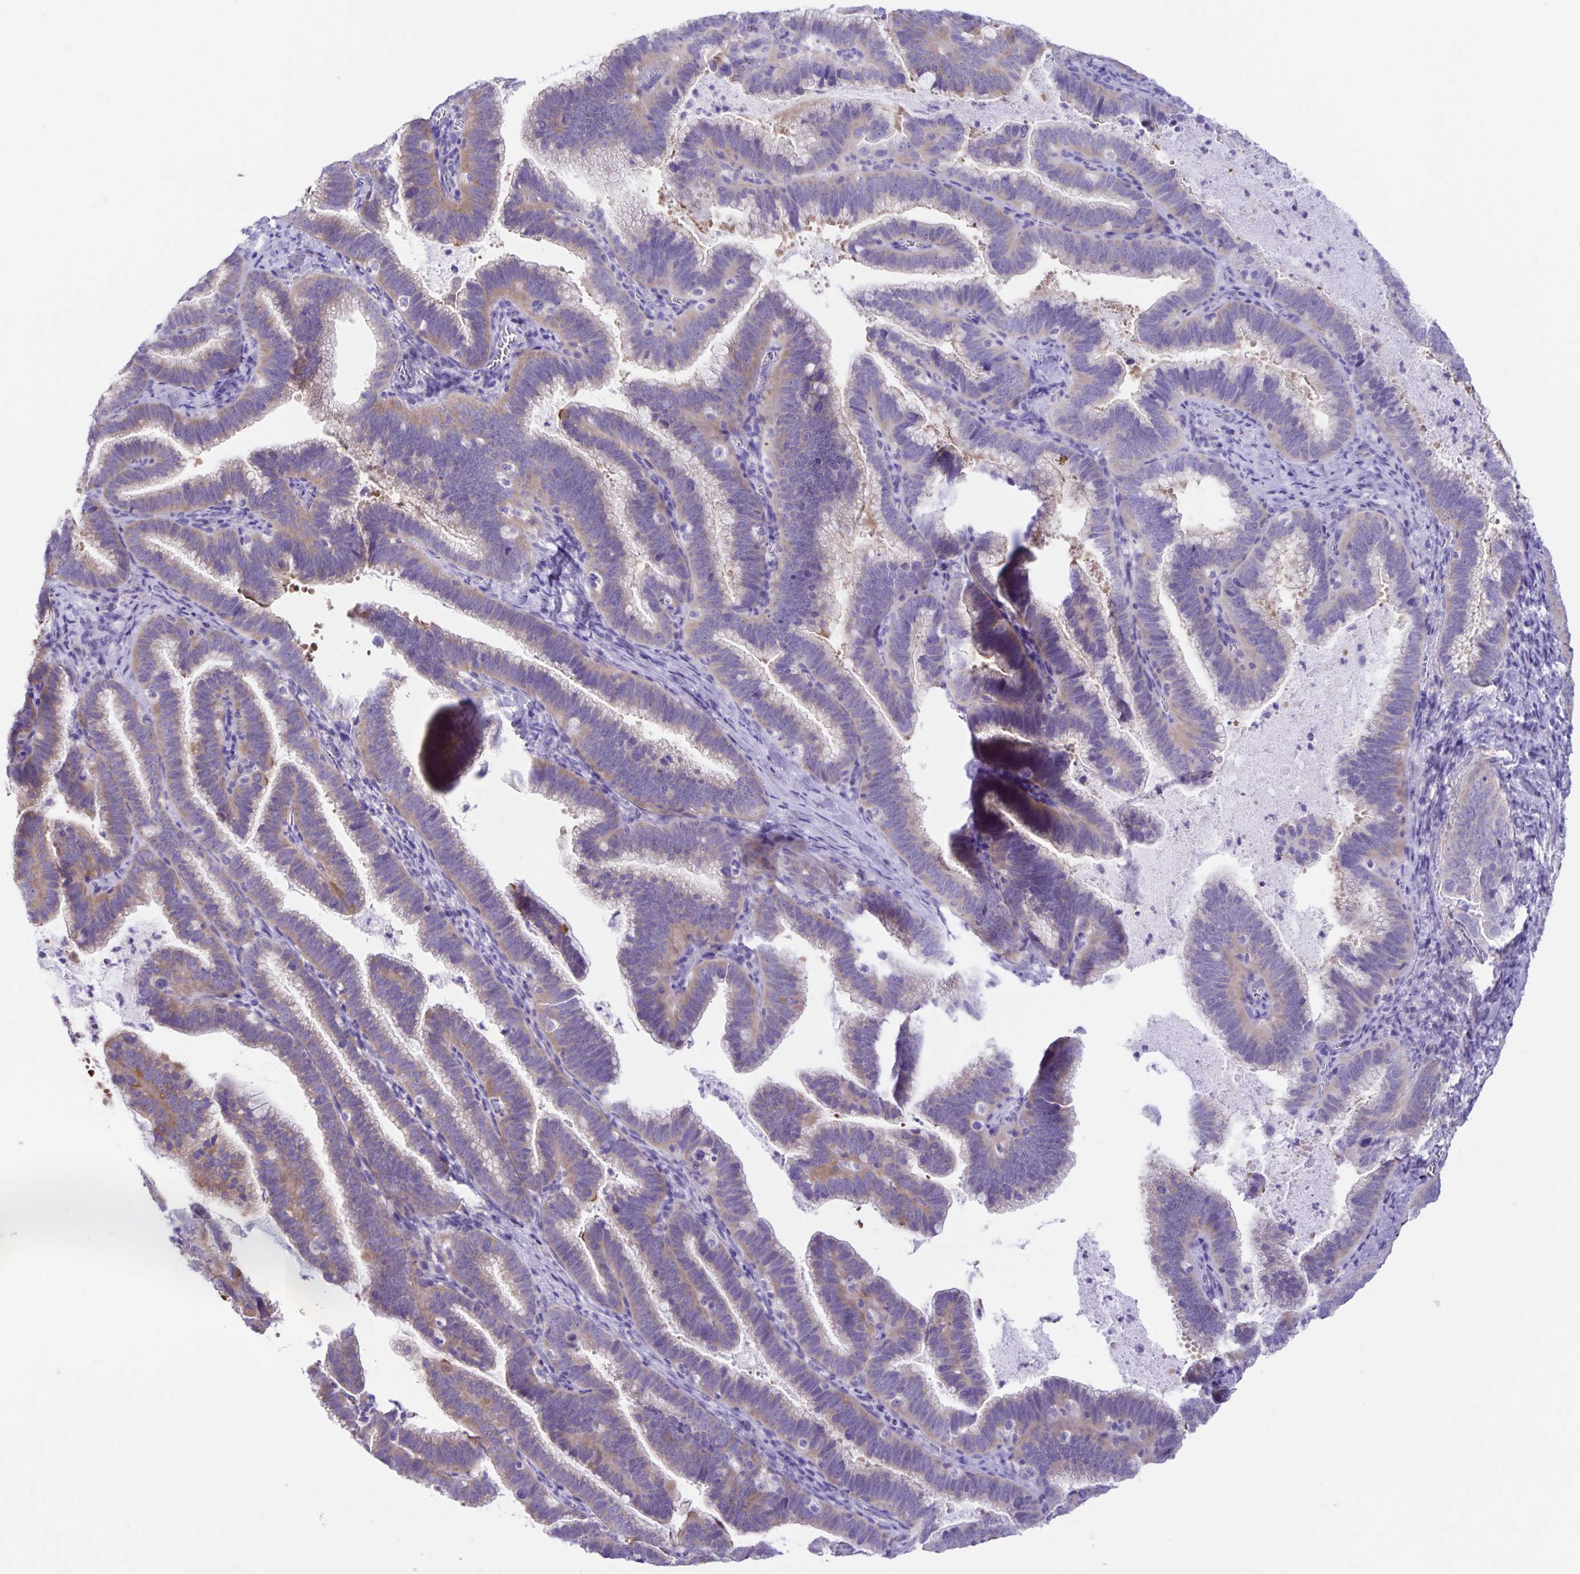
{"staining": {"intensity": "moderate", "quantity": "<25%", "location": "cytoplasmic/membranous"}, "tissue": "cervical cancer", "cell_type": "Tumor cells", "image_type": "cancer", "snomed": [{"axis": "morphology", "description": "Adenocarcinoma, NOS"}, {"axis": "topography", "description": "Cervix"}], "caption": "Moderate cytoplasmic/membranous positivity for a protein is present in about <25% of tumor cells of adenocarcinoma (cervical) using IHC.", "gene": "CAPSL", "patient": {"sex": "female", "age": 61}}